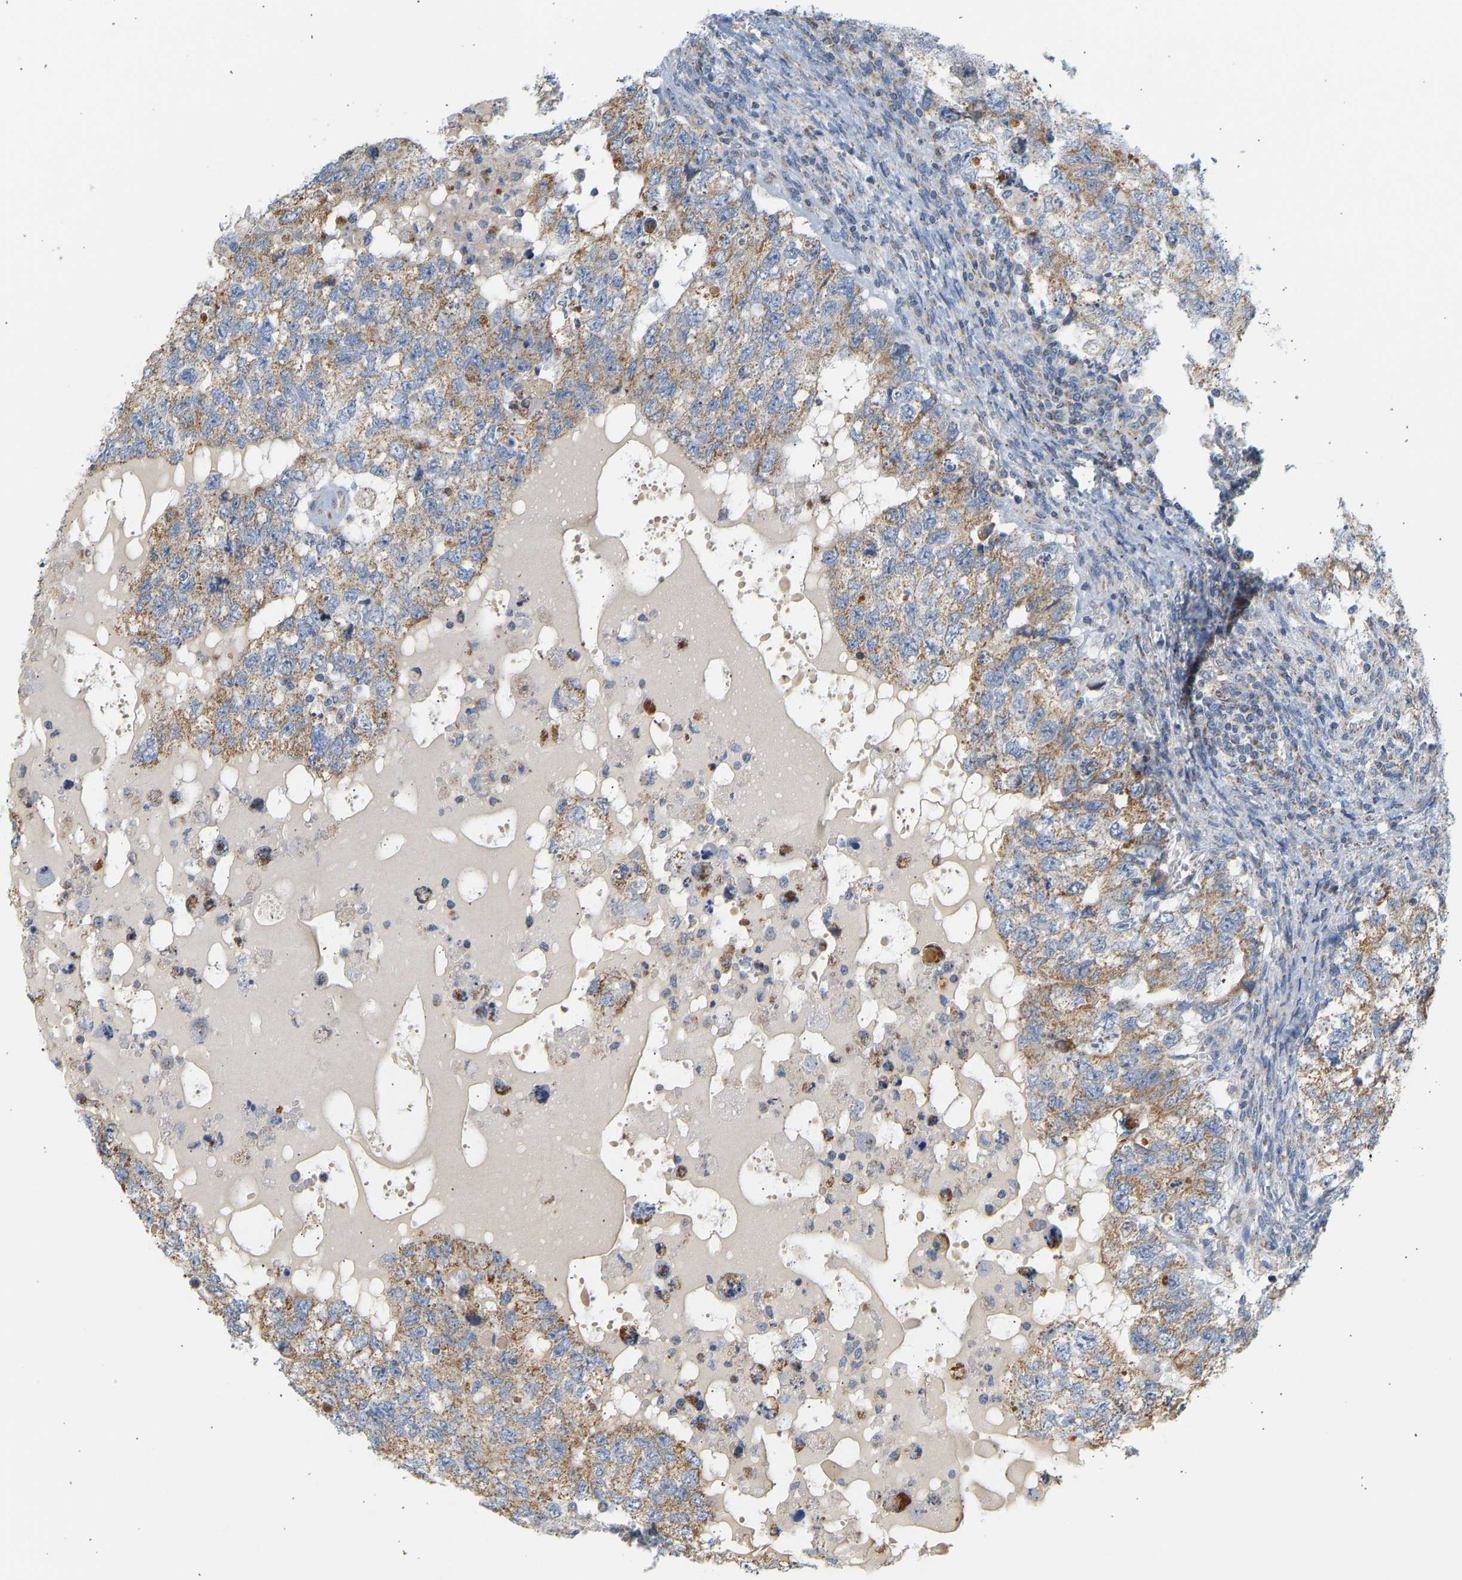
{"staining": {"intensity": "moderate", "quantity": ">75%", "location": "cytoplasmic/membranous"}, "tissue": "testis cancer", "cell_type": "Tumor cells", "image_type": "cancer", "snomed": [{"axis": "morphology", "description": "Carcinoma, Embryonal, NOS"}, {"axis": "topography", "description": "Testis"}], "caption": "Testis cancer (embryonal carcinoma) tissue exhibits moderate cytoplasmic/membranous staining in about >75% of tumor cells", "gene": "GRPEL2", "patient": {"sex": "male", "age": 36}}